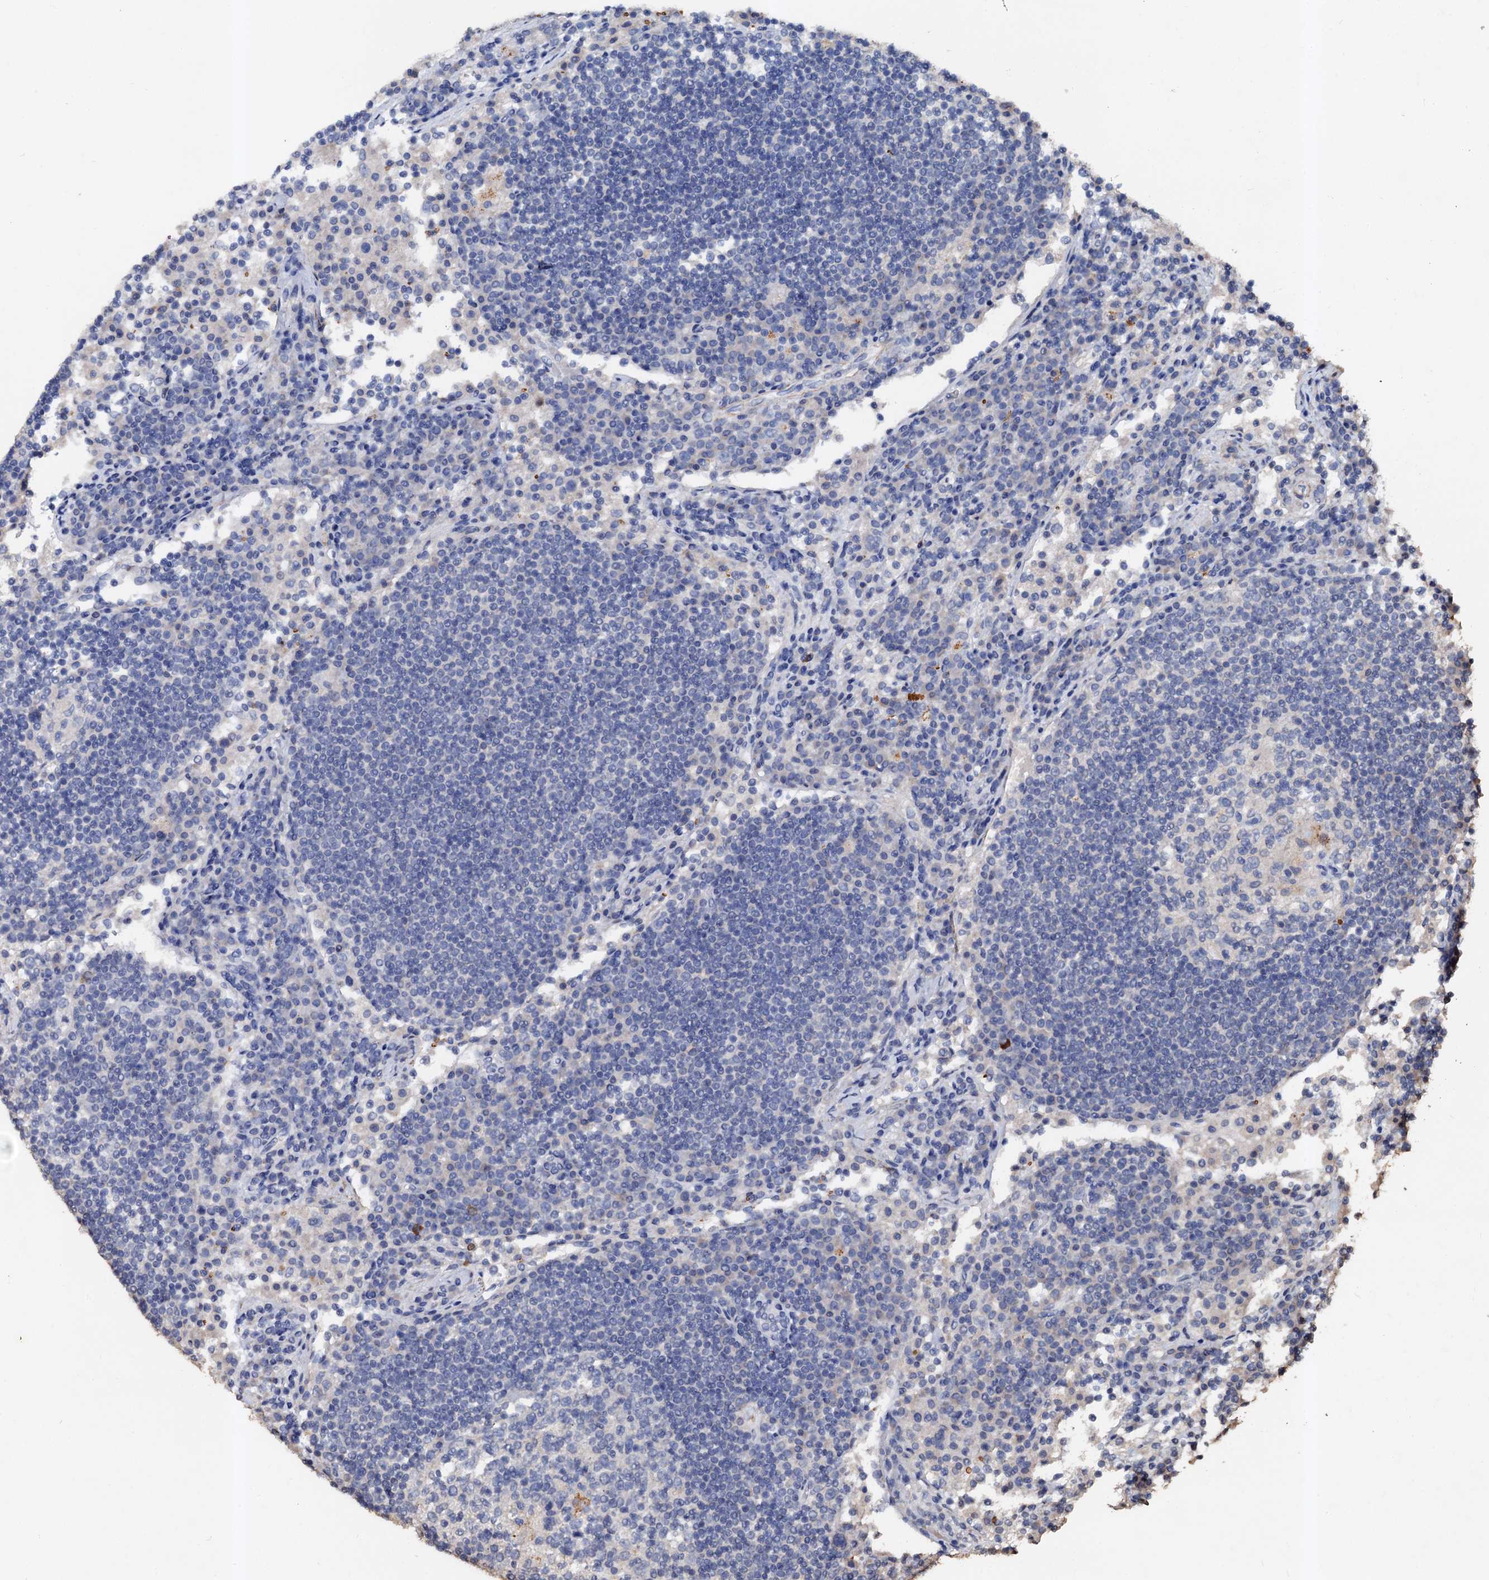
{"staining": {"intensity": "negative", "quantity": "none", "location": "none"}, "tissue": "lymph node", "cell_type": "Germinal center cells", "image_type": "normal", "snomed": [{"axis": "morphology", "description": "Normal tissue, NOS"}, {"axis": "topography", "description": "Lymph node"}], "caption": "This is a image of immunohistochemistry (IHC) staining of benign lymph node, which shows no positivity in germinal center cells.", "gene": "VPS36", "patient": {"sex": "female", "age": 53}}